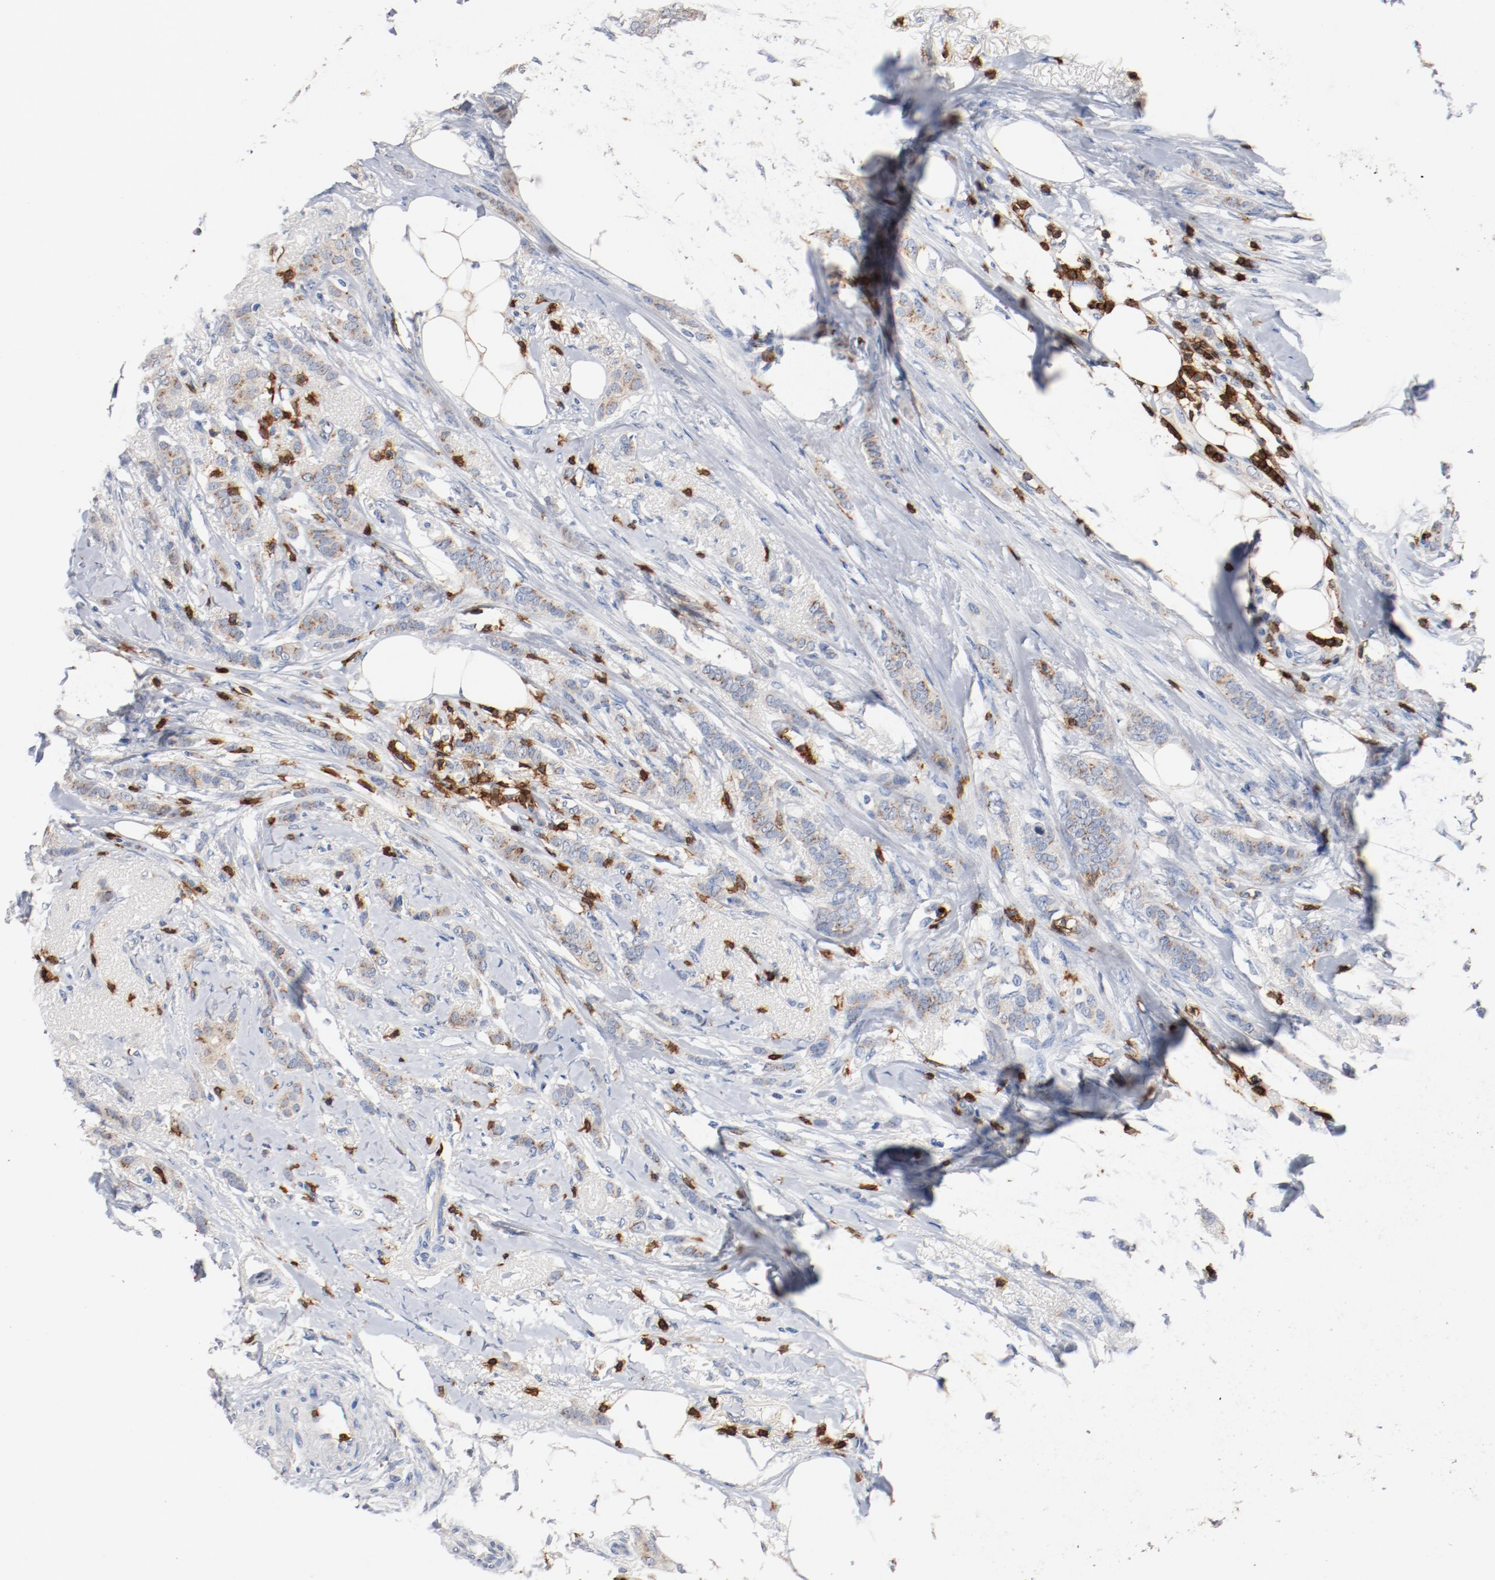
{"staining": {"intensity": "weak", "quantity": "25%-75%", "location": "cytoplasmic/membranous"}, "tissue": "breast cancer", "cell_type": "Tumor cells", "image_type": "cancer", "snomed": [{"axis": "morphology", "description": "Lobular carcinoma"}, {"axis": "topography", "description": "Breast"}], "caption": "Immunohistochemical staining of human lobular carcinoma (breast) displays low levels of weak cytoplasmic/membranous staining in about 25%-75% of tumor cells.", "gene": "CD247", "patient": {"sex": "female", "age": 55}}